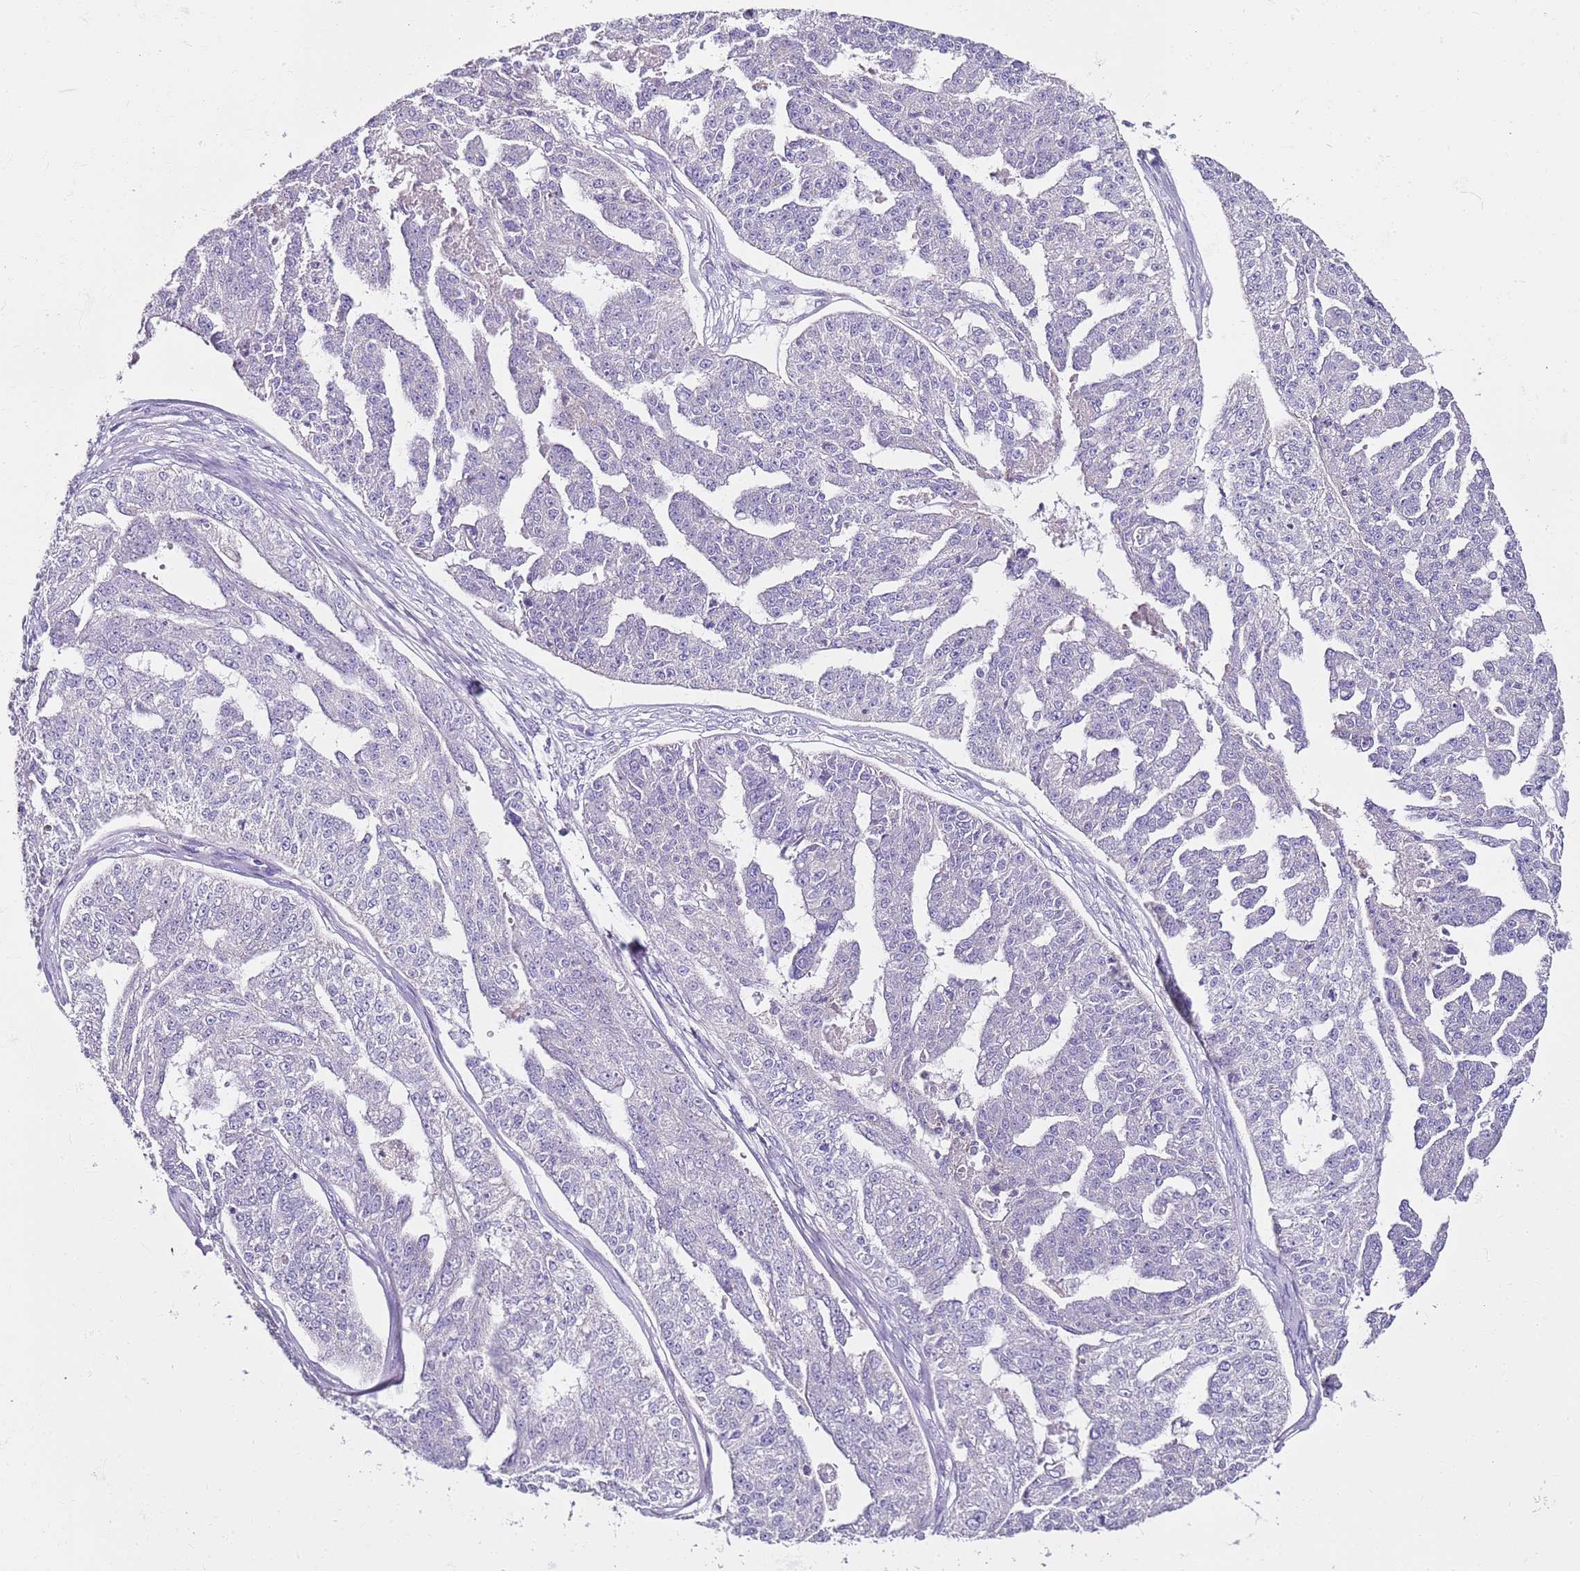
{"staining": {"intensity": "negative", "quantity": "none", "location": "none"}, "tissue": "ovarian cancer", "cell_type": "Tumor cells", "image_type": "cancer", "snomed": [{"axis": "morphology", "description": "Cystadenocarcinoma, serous, NOS"}, {"axis": "topography", "description": "Ovary"}], "caption": "IHC photomicrograph of neoplastic tissue: human serous cystadenocarcinoma (ovarian) stained with DAB (3,3'-diaminobenzidine) displays no significant protein staining in tumor cells. (Stains: DAB immunohistochemistry (IHC) with hematoxylin counter stain, Microscopy: brightfield microscopy at high magnification).", "gene": "MYBPC3", "patient": {"sex": "female", "age": 58}}